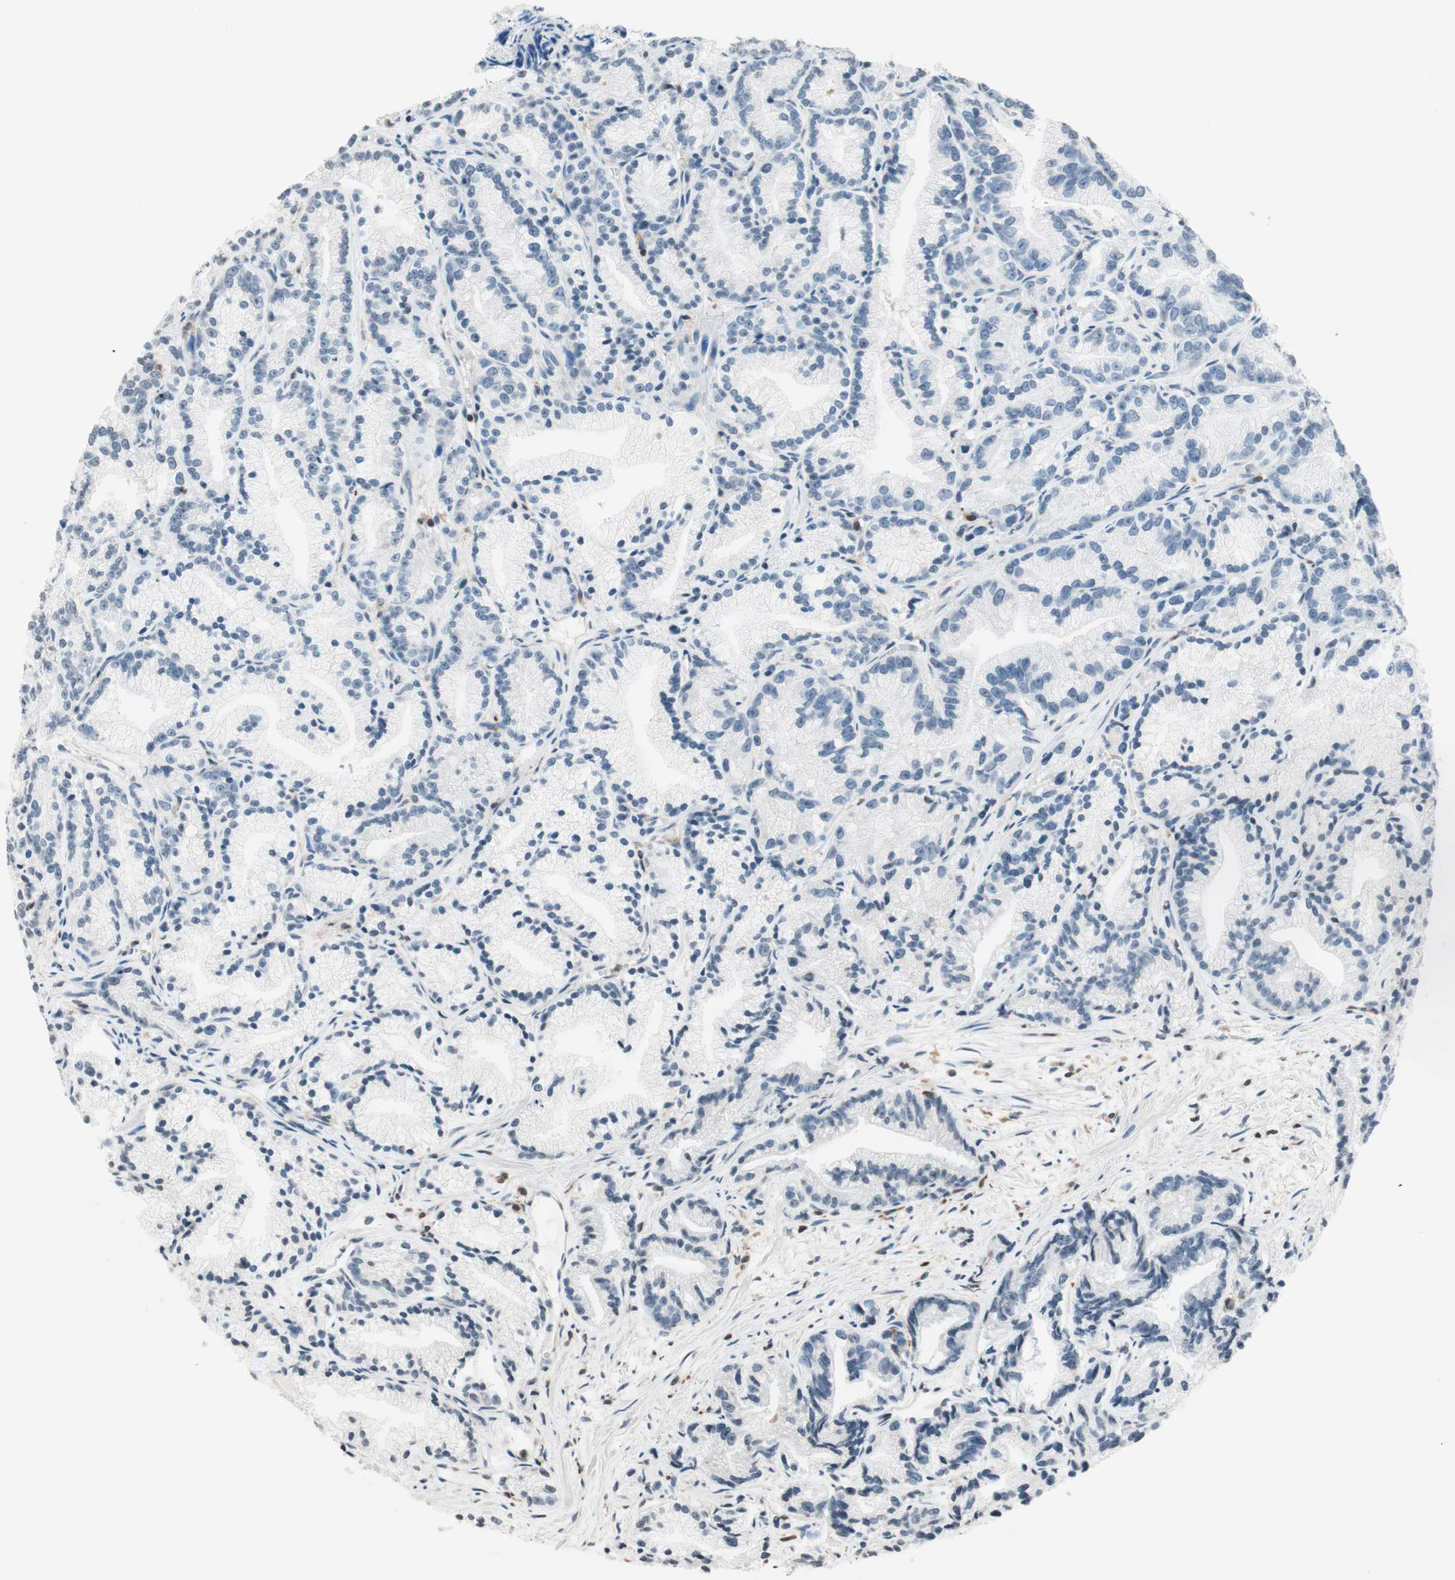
{"staining": {"intensity": "negative", "quantity": "none", "location": "none"}, "tissue": "prostate cancer", "cell_type": "Tumor cells", "image_type": "cancer", "snomed": [{"axis": "morphology", "description": "Adenocarcinoma, Low grade"}, {"axis": "topography", "description": "Prostate"}], "caption": "Prostate cancer (low-grade adenocarcinoma) stained for a protein using IHC reveals no positivity tumor cells.", "gene": "WIPF1", "patient": {"sex": "male", "age": 89}}